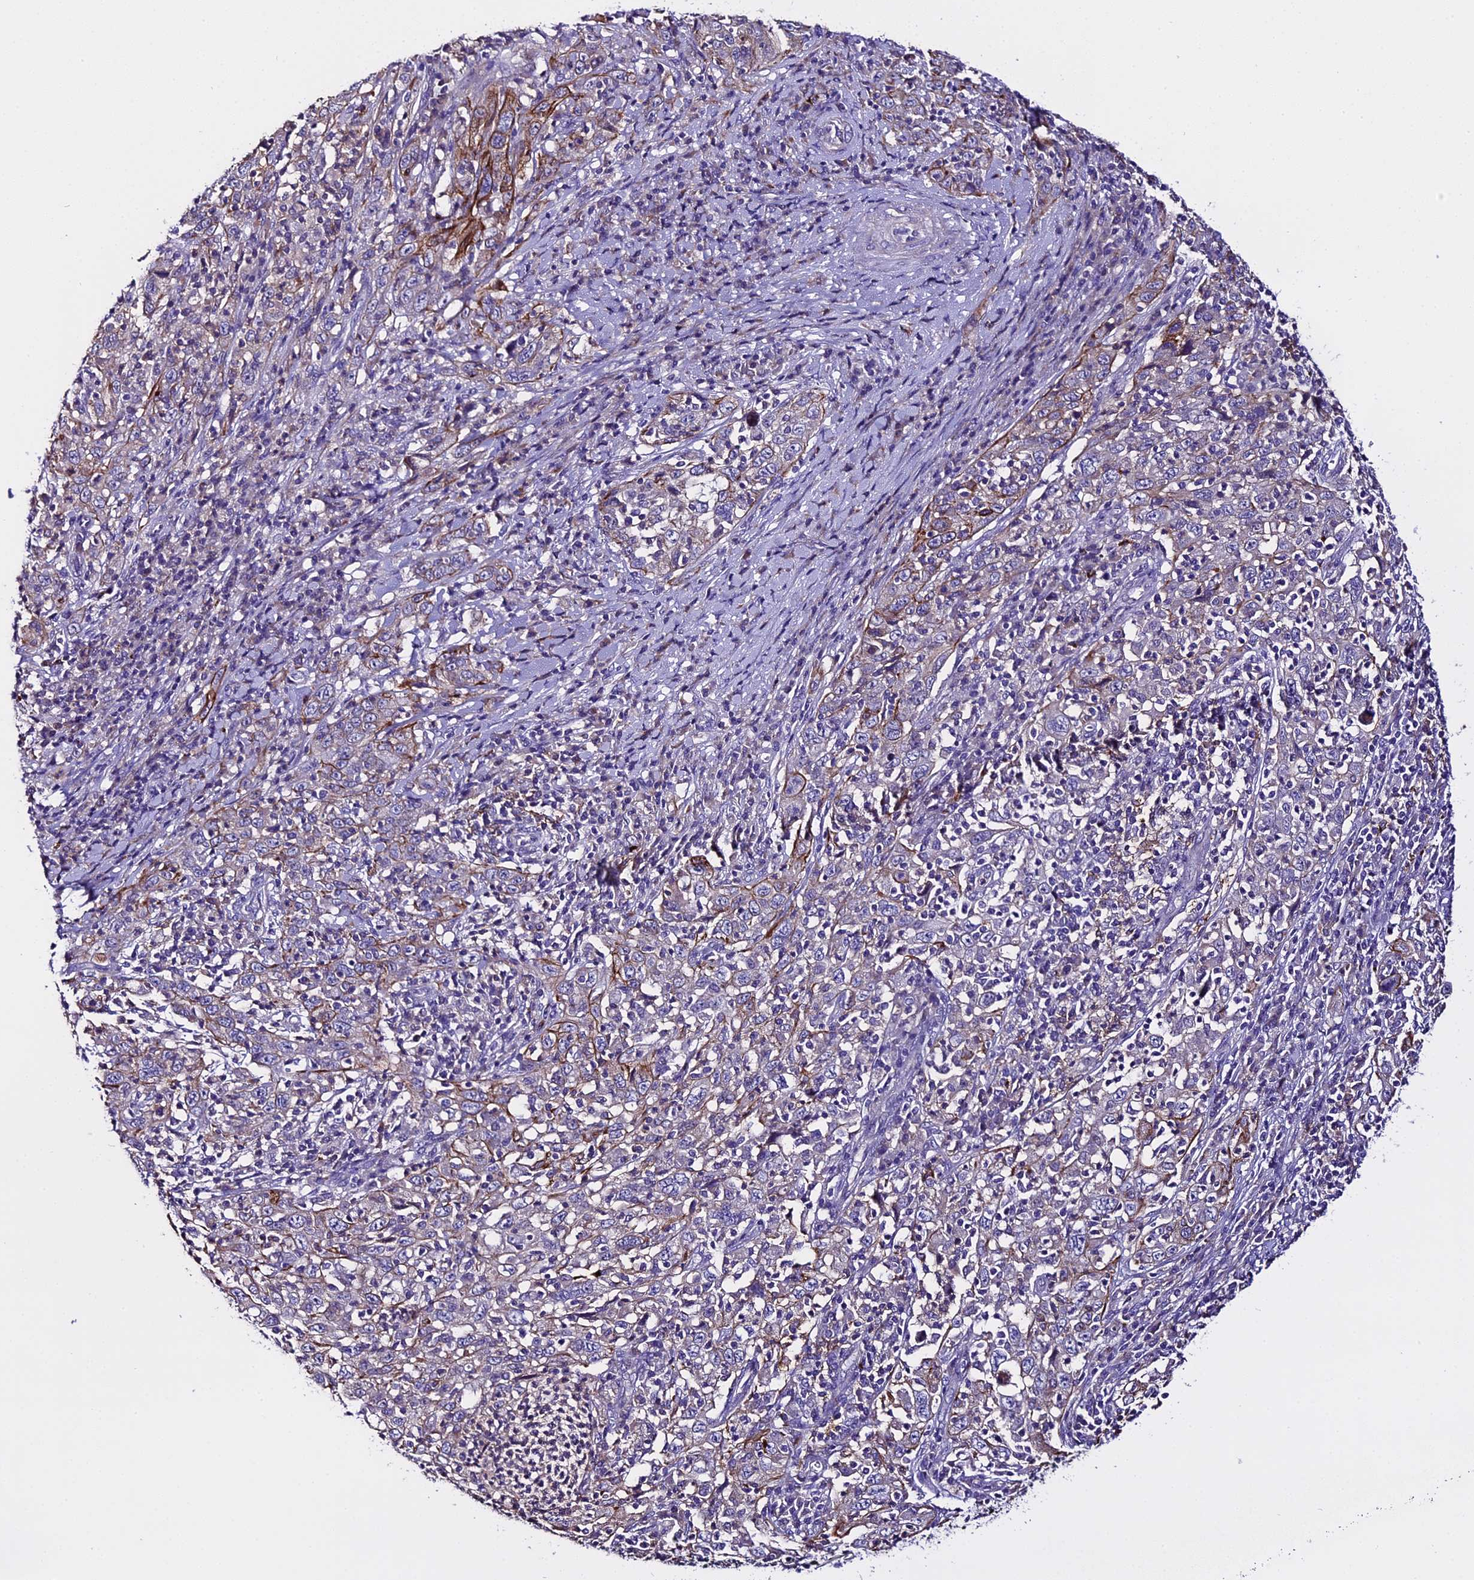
{"staining": {"intensity": "moderate", "quantity": "<25%", "location": "cytoplasmic/membranous"}, "tissue": "cervical cancer", "cell_type": "Tumor cells", "image_type": "cancer", "snomed": [{"axis": "morphology", "description": "Squamous cell carcinoma, NOS"}, {"axis": "topography", "description": "Cervix"}], "caption": "A low amount of moderate cytoplasmic/membranous positivity is seen in approximately <25% of tumor cells in cervical cancer (squamous cell carcinoma) tissue. Nuclei are stained in blue.", "gene": "NOD2", "patient": {"sex": "female", "age": 46}}